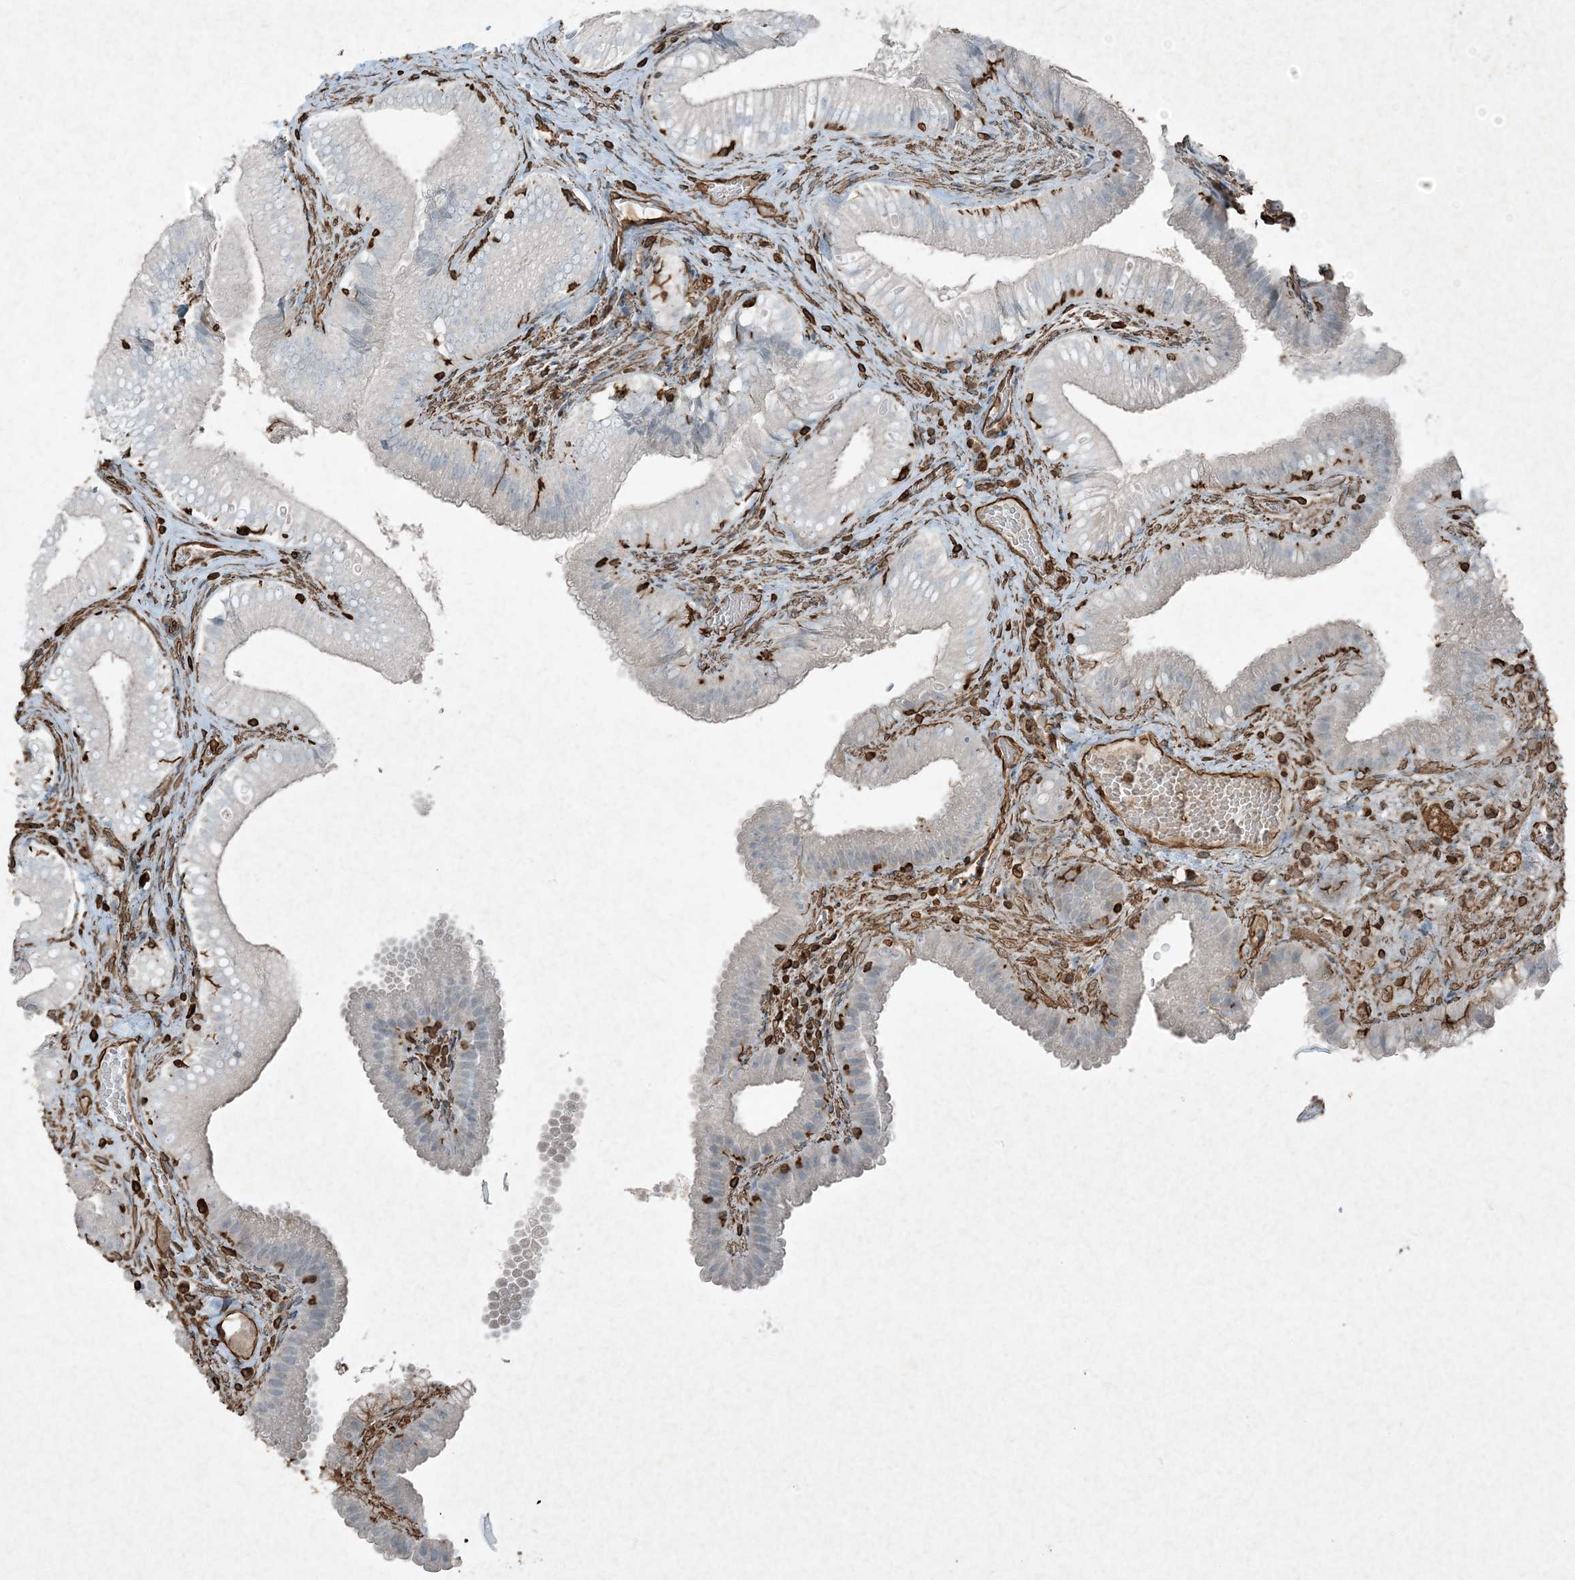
{"staining": {"intensity": "negative", "quantity": "none", "location": "none"}, "tissue": "gallbladder", "cell_type": "Glandular cells", "image_type": "normal", "snomed": [{"axis": "morphology", "description": "Normal tissue, NOS"}, {"axis": "topography", "description": "Gallbladder"}], "caption": "Micrograph shows no protein expression in glandular cells of normal gallbladder. (Immunohistochemistry (ihc), brightfield microscopy, high magnification).", "gene": "RYK", "patient": {"sex": "female", "age": 30}}